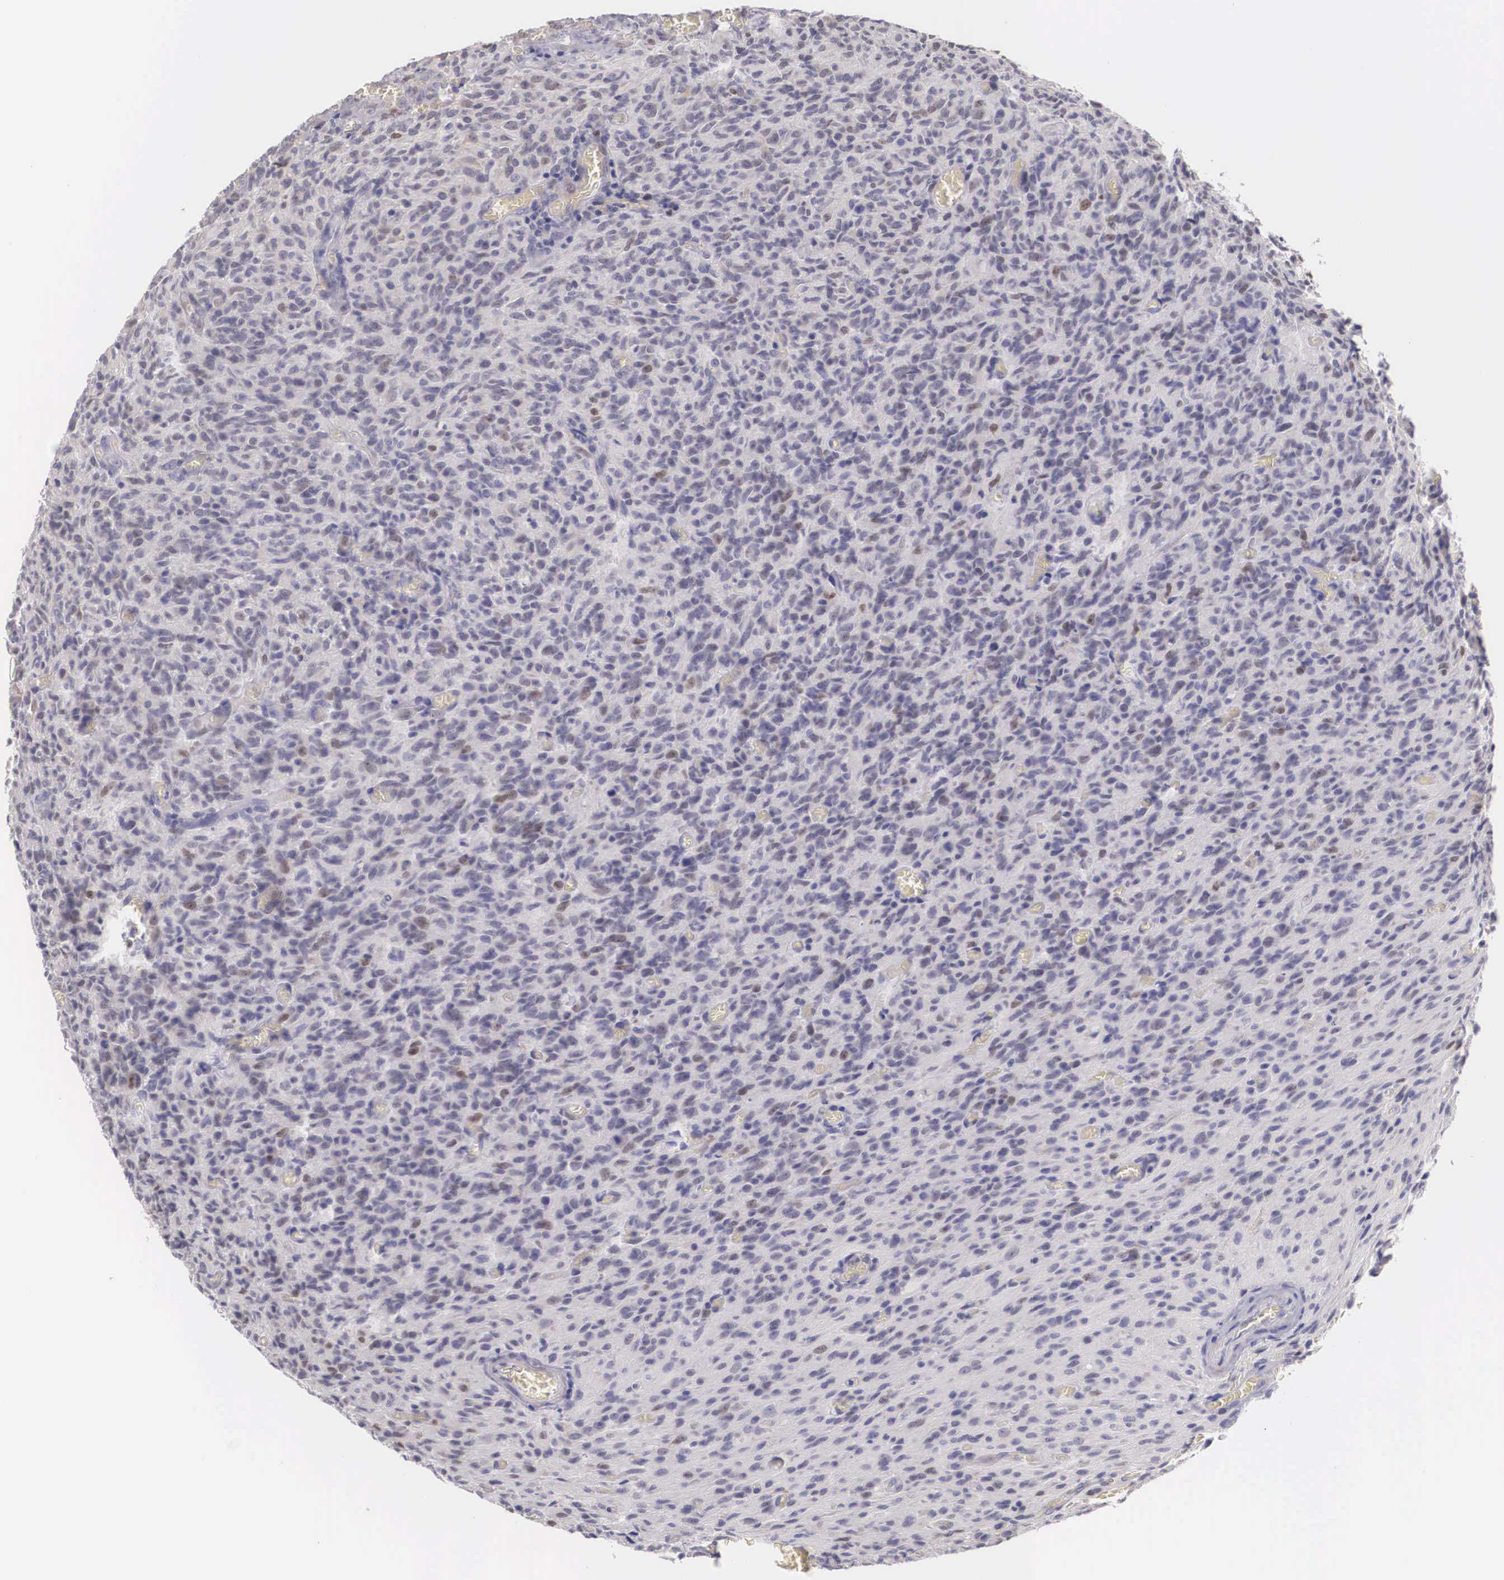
{"staining": {"intensity": "negative", "quantity": "none", "location": "none"}, "tissue": "glioma", "cell_type": "Tumor cells", "image_type": "cancer", "snomed": [{"axis": "morphology", "description": "Glioma, malignant, High grade"}, {"axis": "topography", "description": "Brain"}], "caption": "Immunohistochemistry (IHC) histopathology image of neoplastic tissue: human malignant high-grade glioma stained with DAB demonstrates no significant protein staining in tumor cells.", "gene": "ENOX2", "patient": {"sex": "male", "age": 56}}